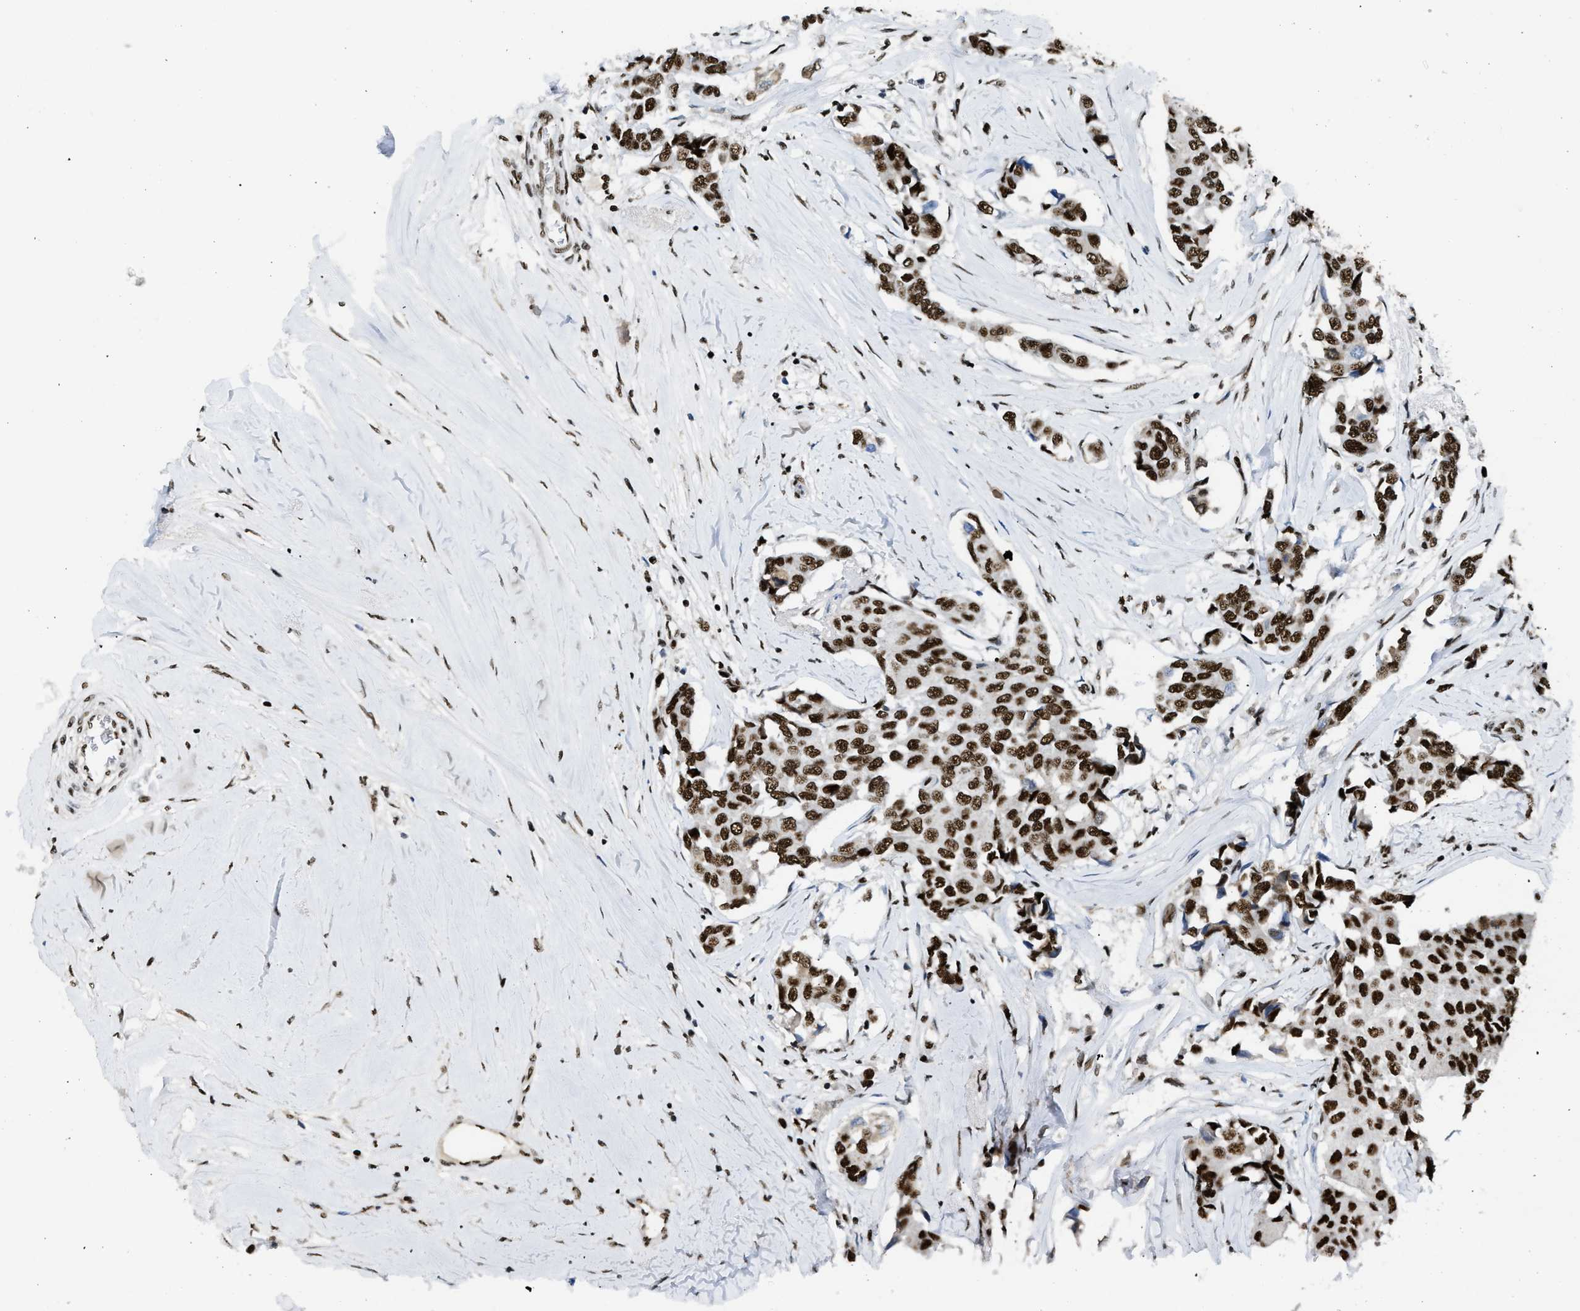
{"staining": {"intensity": "strong", "quantity": ">75%", "location": "nuclear"}, "tissue": "breast cancer", "cell_type": "Tumor cells", "image_type": "cancer", "snomed": [{"axis": "morphology", "description": "Duct carcinoma"}, {"axis": "topography", "description": "Breast"}], "caption": "Brown immunohistochemical staining in human breast cancer displays strong nuclear positivity in approximately >75% of tumor cells.", "gene": "SCAF4", "patient": {"sex": "female", "age": 80}}